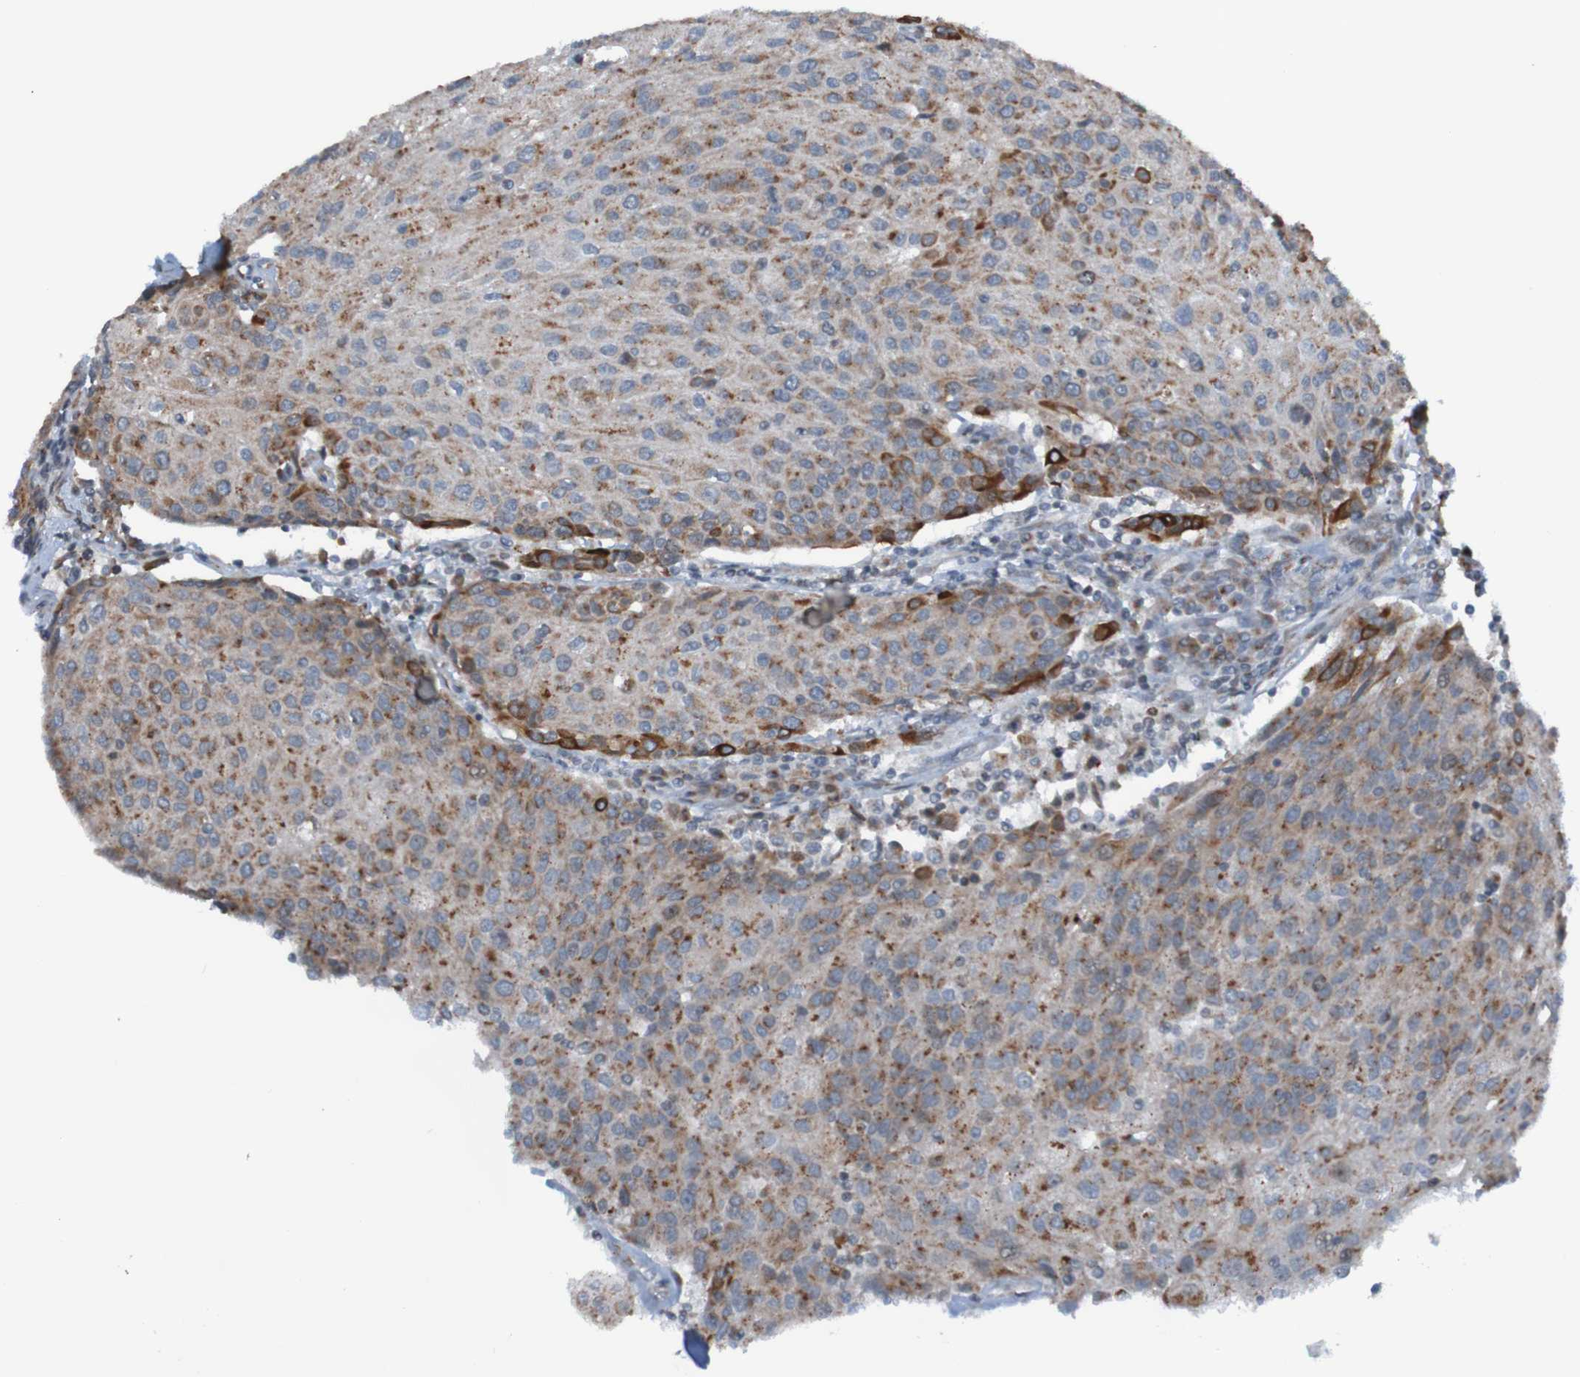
{"staining": {"intensity": "moderate", "quantity": ">75%", "location": "cytoplasmic/membranous"}, "tissue": "urothelial cancer", "cell_type": "Tumor cells", "image_type": "cancer", "snomed": [{"axis": "morphology", "description": "Urothelial carcinoma, High grade"}, {"axis": "topography", "description": "Urinary bladder"}], "caption": "Immunohistochemistry (IHC) staining of high-grade urothelial carcinoma, which demonstrates medium levels of moderate cytoplasmic/membranous expression in approximately >75% of tumor cells indicating moderate cytoplasmic/membranous protein staining. The staining was performed using DAB (brown) for protein detection and nuclei were counterstained in hematoxylin (blue).", "gene": "UNG", "patient": {"sex": "female", "age": 85}}